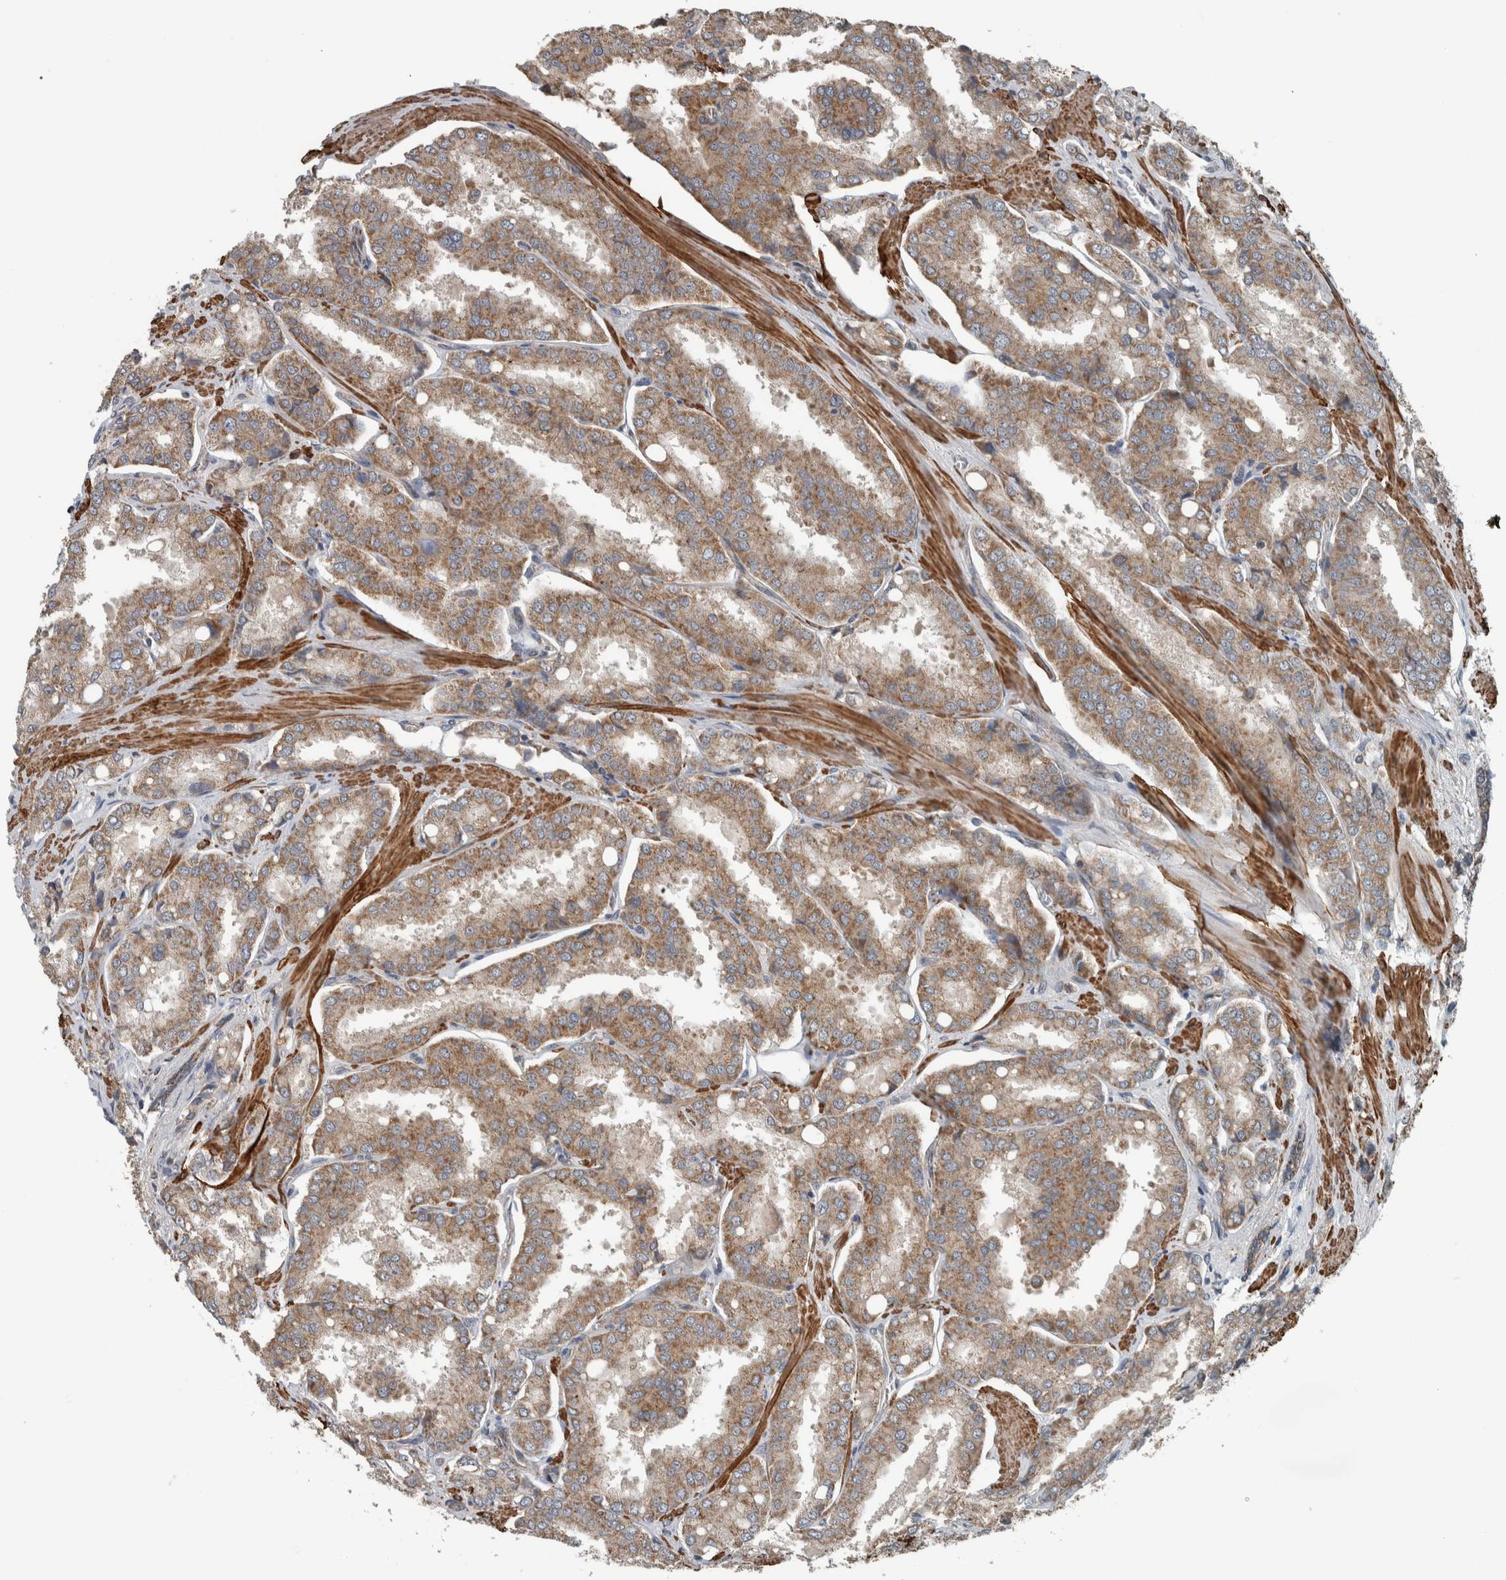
{"staining": {"intensity": "moderate", "quantity": ">75%", "location": "cytoplasmic/membranous"}, "tissue": "prostate cancer", "cell_type": "Tumor cells", "image_type": "cancer", "snomed": [{"axis": "morphology", "description": "Adenocarcinoma, High grade"}, {"axis": "topography", "description": "Prostate"}], "caption": "Protein expression analysis of human prostate cancer (high-grade adenocarcinoma) reveals moderate cytoplasmic/membranous positivity in approximately >75% of tumor cells. Nuclei are stained in blue.", "gene": "ARMC1", "patient": {"sex": "male", "age": 50}}